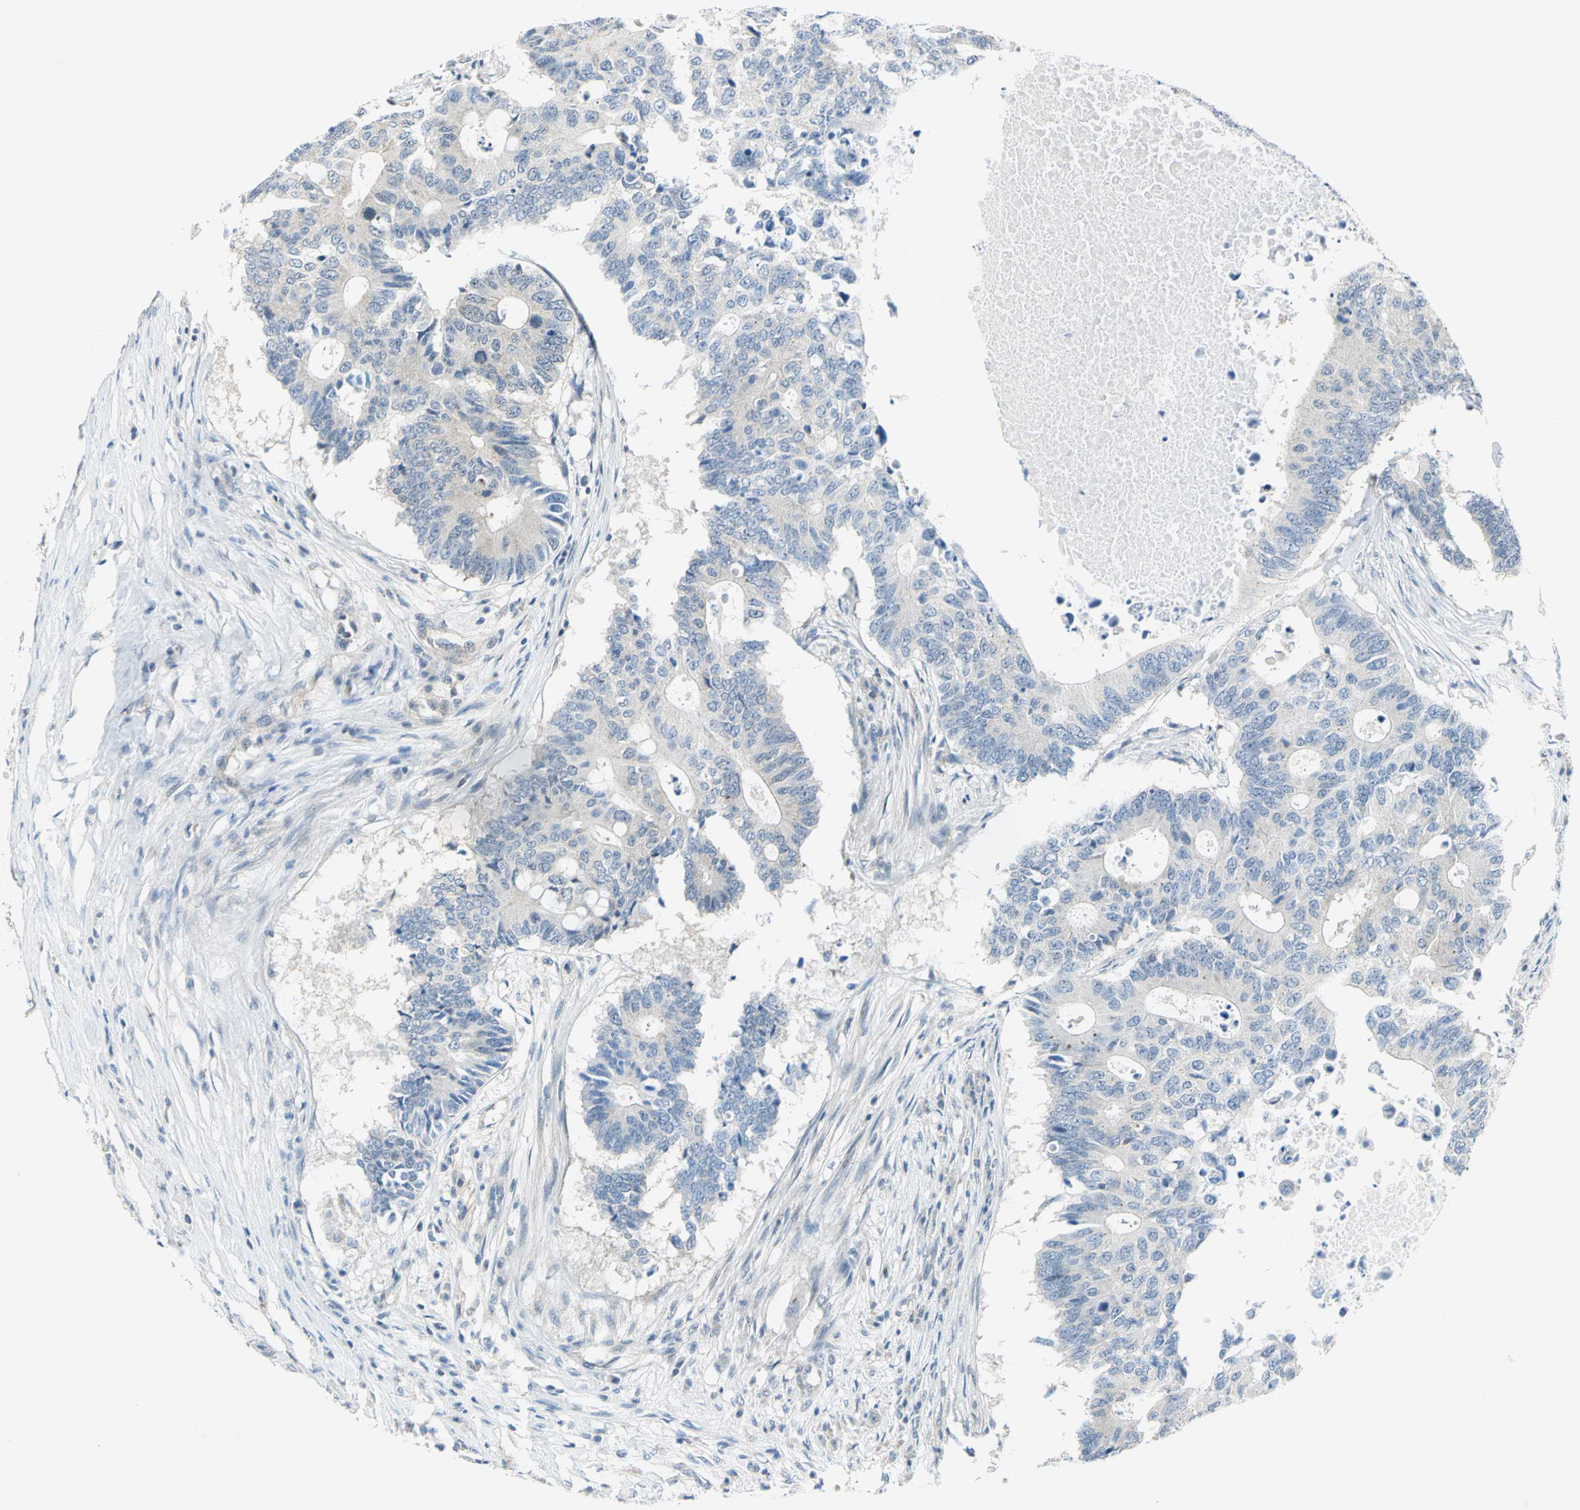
{"staining": {"intensity": "negative", "quantity": "none", "location": "none"}, "tissue": "colorectal cancer", "cell_type": "Tumor cells", "image_type": "cancer", "snomed": [{"axis": "morphology", "description": "Adenocarcinoma, NOS"}, {"axis": "topography", "description": "Colon"}], "caption": "The immunohistochemistry (IHC) histopathology image has no significant staining in tumor cells of colorectal cancer (adenocarcinoma) tissue.", "gene": "PIN1", "patient": {"sex": "male", "age": 71}}